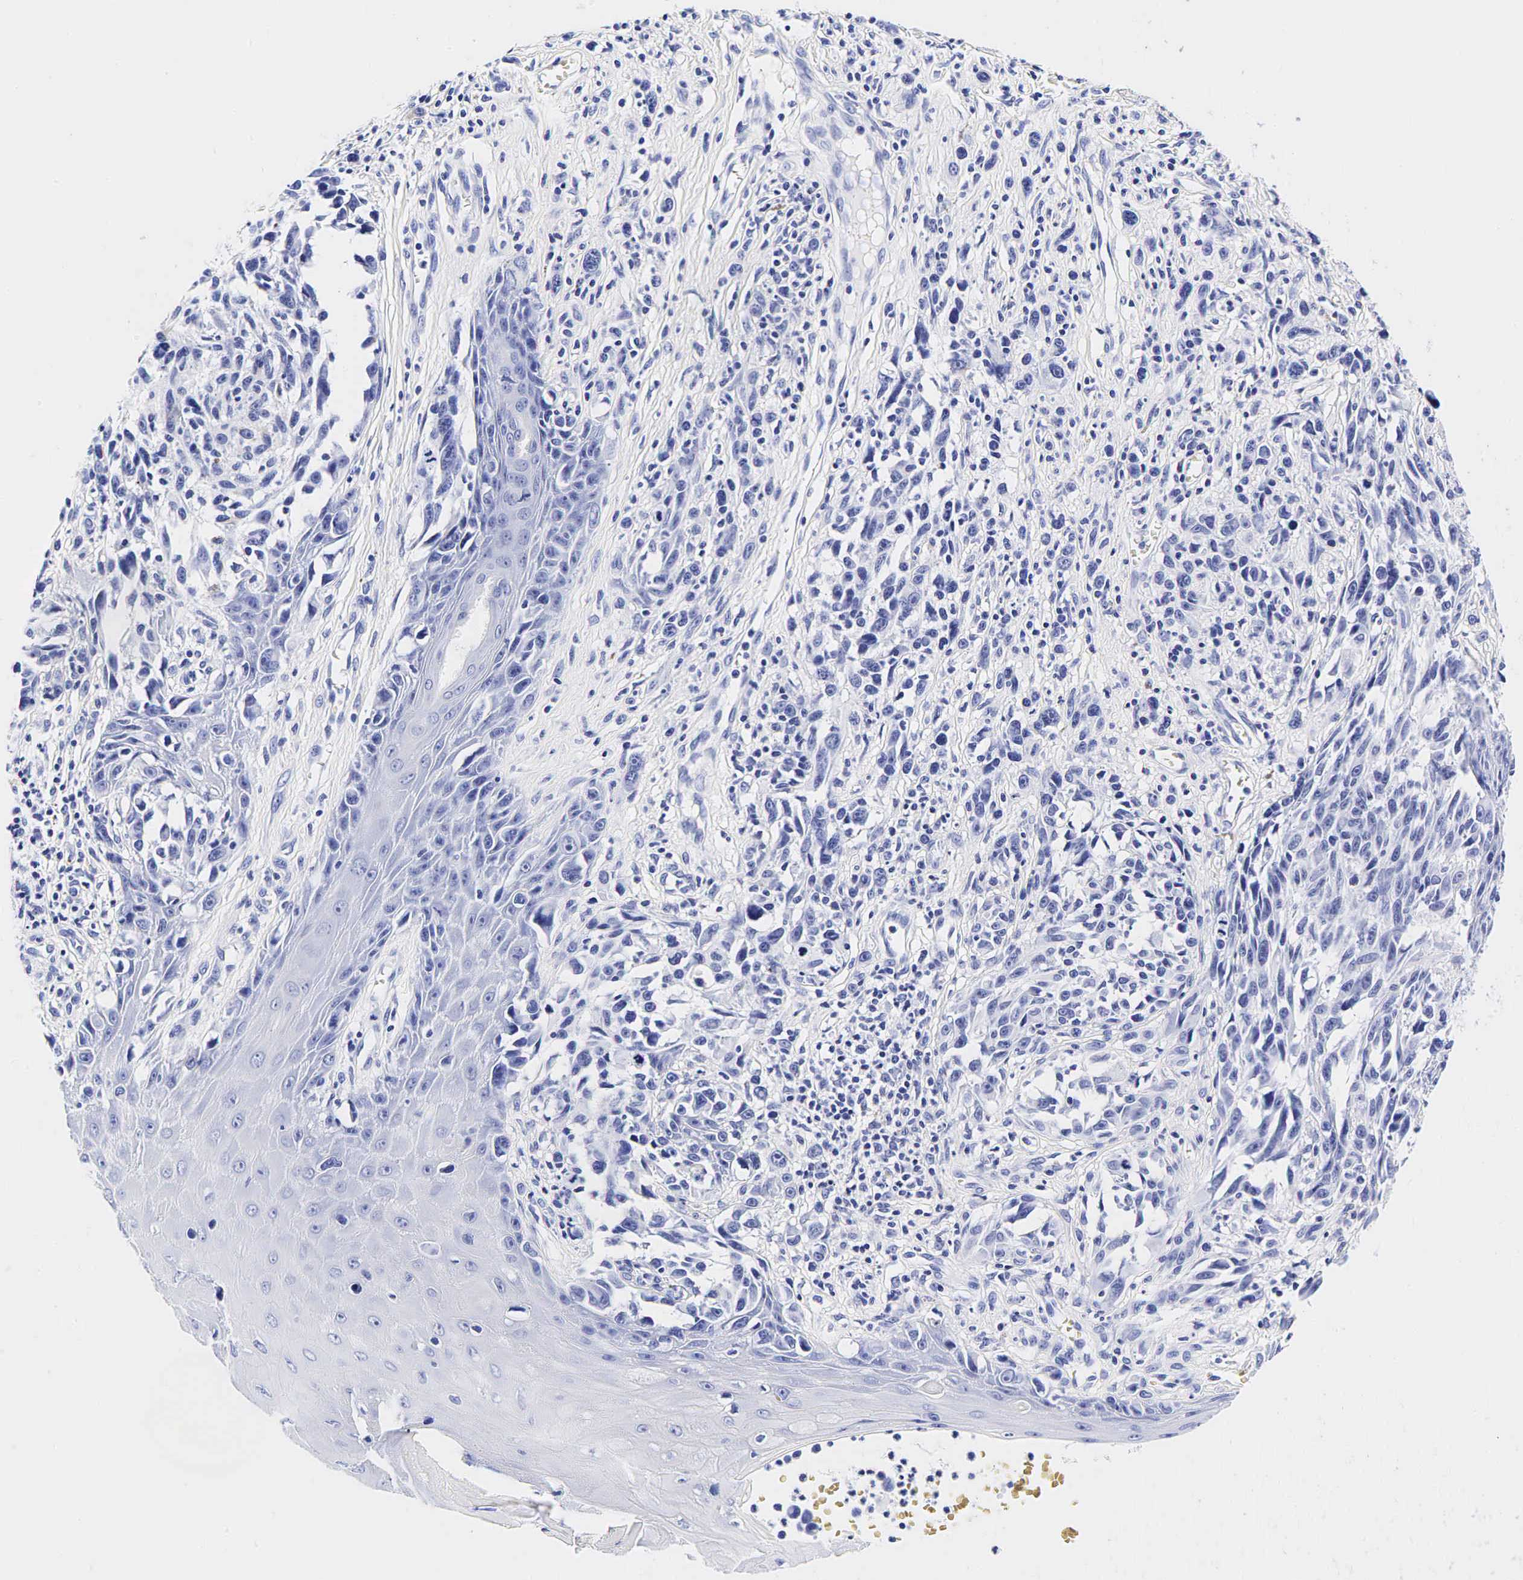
{"staining": {"intensity": "negative", "quantity": "none", "location": "none"}, "tissue": "melanoma", "cell_type": "Tumor cells", "image_type": "cancer", "snomed": [{"axis": "morphology", "description": "Malignant melanoma, NOS"}, {"axis": "topography", "description": "Skin"}], "caption": "An immunohistochemistry photomicrograph of melanoma is shown. There is no staining in tumor cells of melanoma.", "gene": "GAST", "patient": {"sex": "female", "age": 82}}